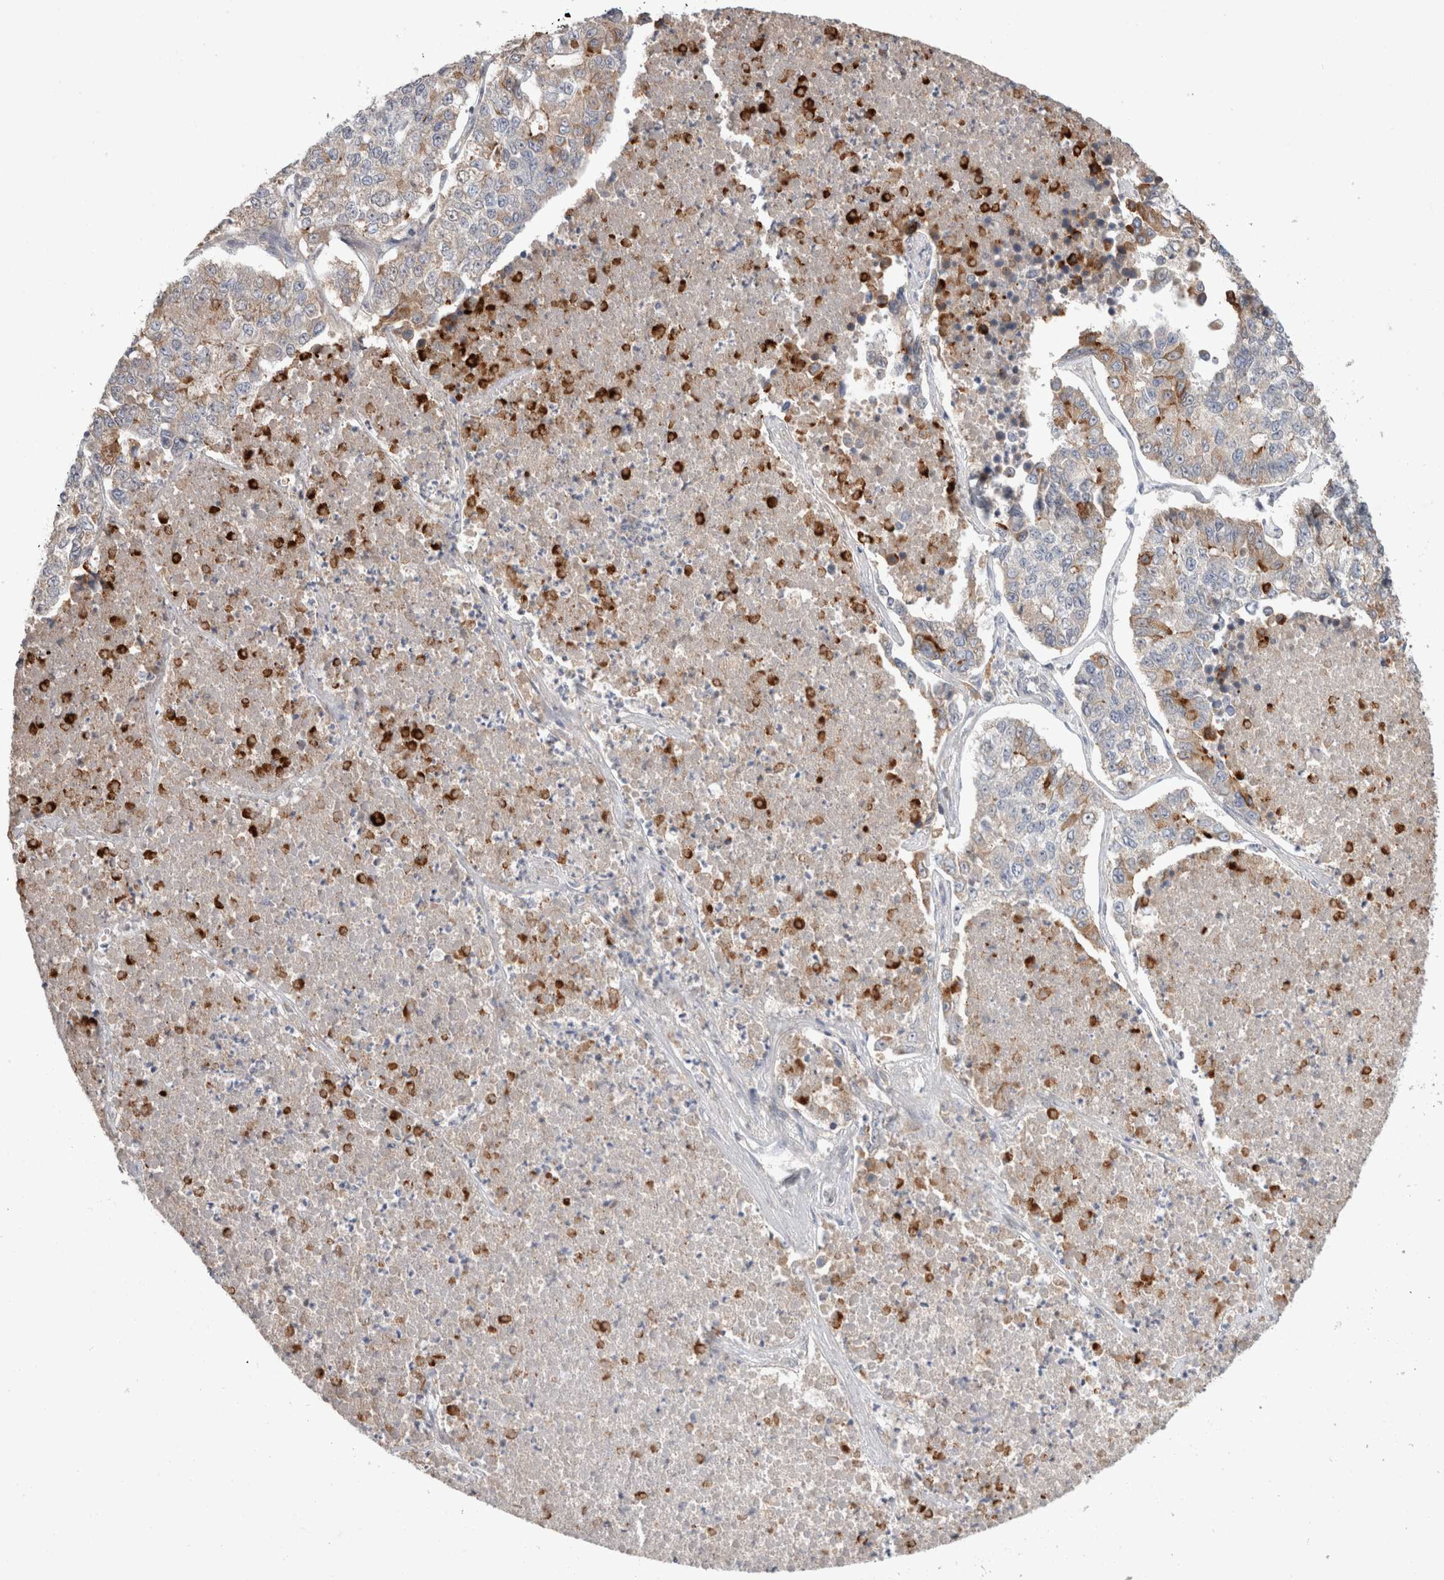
{"staining": {"intensity": "moderate", "quantity": "25%-75%", "location": "cytoplasmic/membranous"}, "tissue": "lung cancer", "cell_type": "Tumor cells", "image_type": "cancer", "snomed": [{"axis": "morphology", "description": "Adenocarcinoma, NOS"}, {"axis": "topography", "description": "Lung"}], "caption": "Immunohistochemical staining of lung cancer (adenocarcinoma) exhibits moderate cytoplasmic/membranous protein positivity in approximately 25%-75% of tumor cells. (Stains: DAB in brown, nuclei in blue, Microscopy: brightfield microscopy at high magnification).", "gene": "SYDE2", "patient": {"sex": "male", "age": 49}}